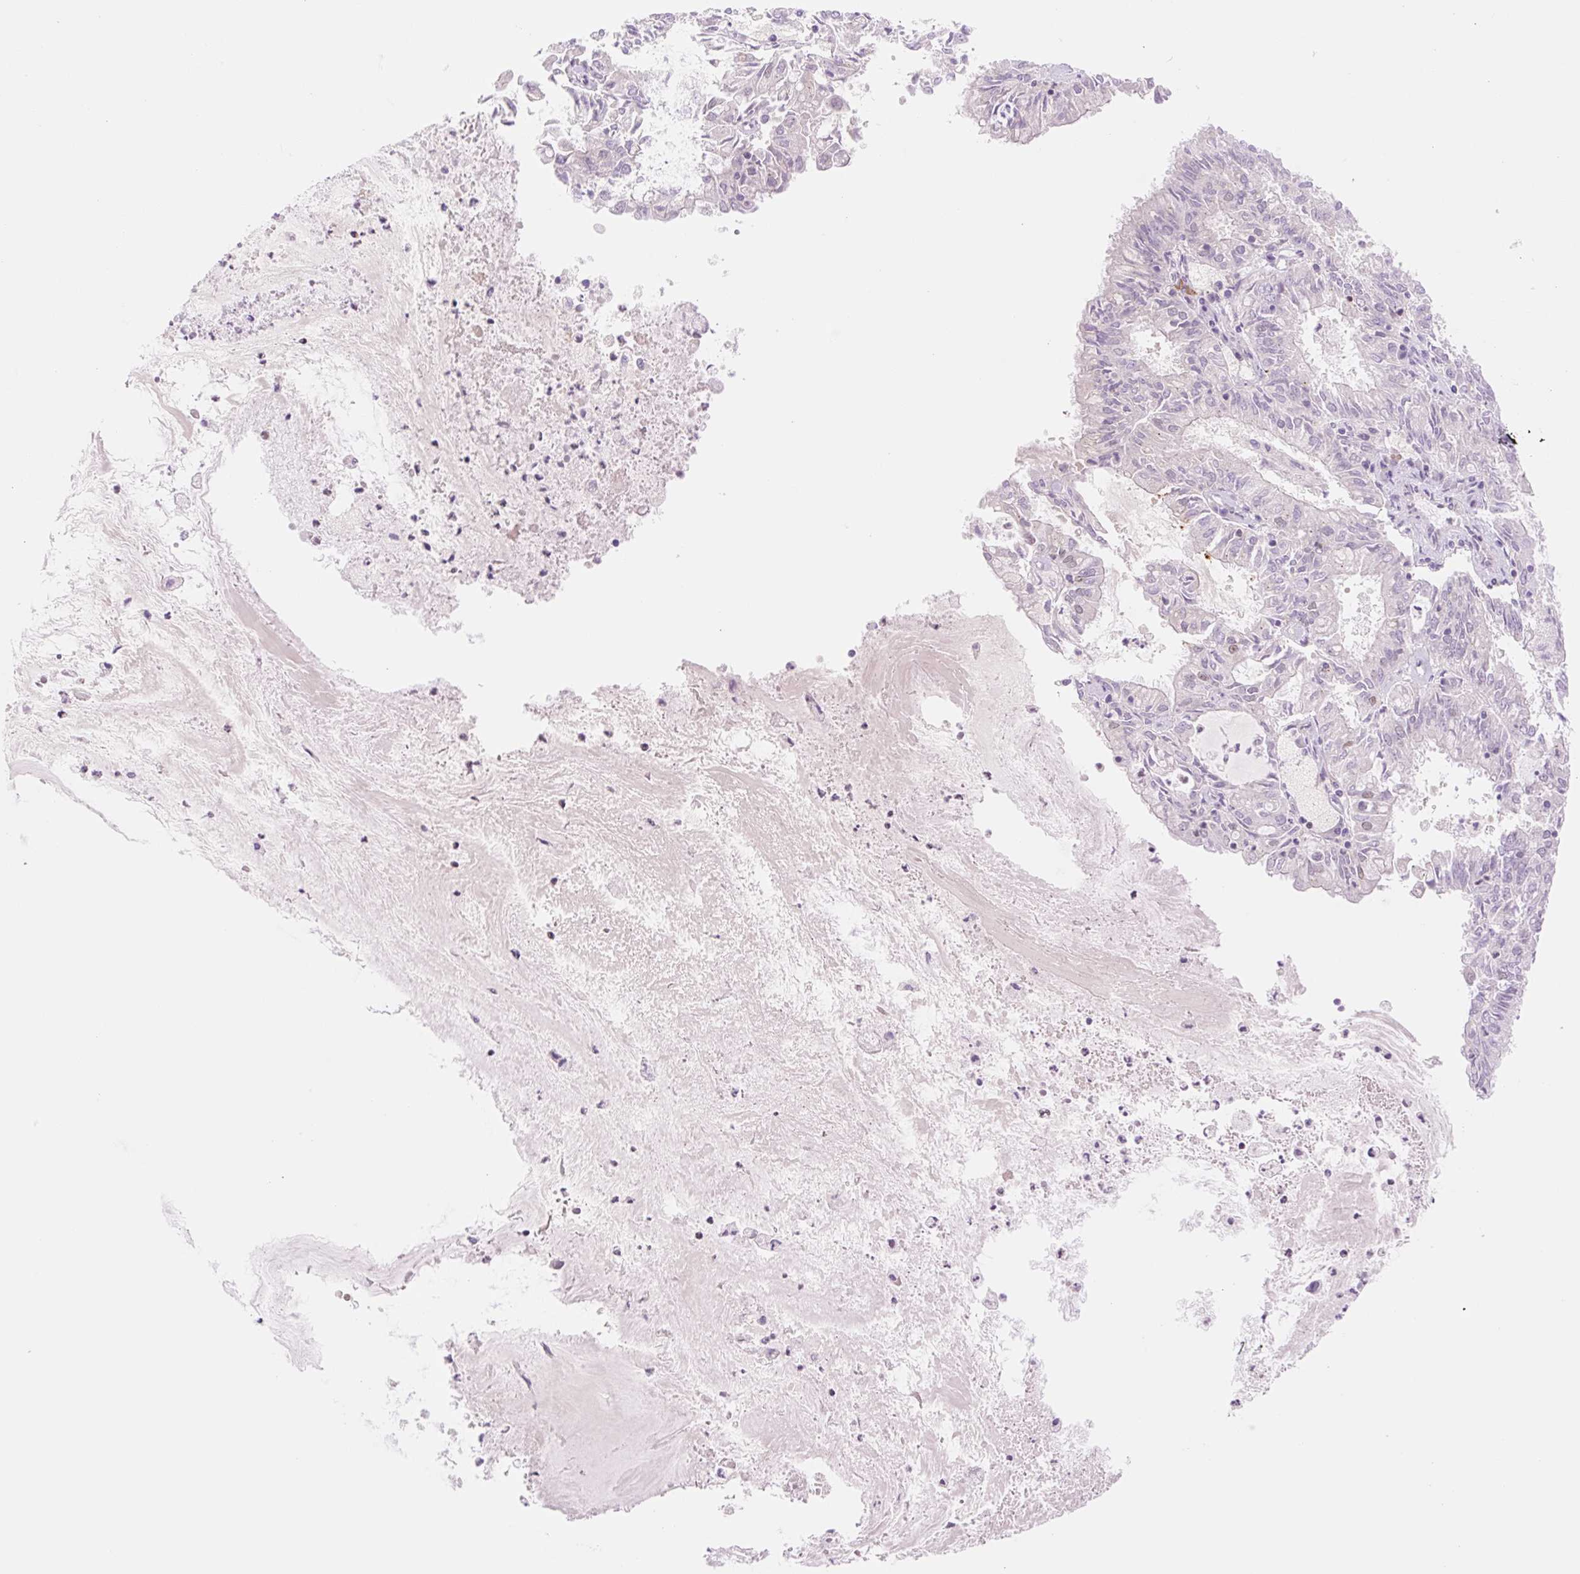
{"staining": {"intensity": "negative", "quantity": "none", "location": "none"}, "tissue": "endometrial cancer", "cell_type": "Tumor cells", "image_type": "cancer", "snomed": [{"axis": "morphology", "description": "Adenocarcinoma, NOS"}, {"axis": "topography", "description": "Endometrium"}], "caption": "Tumor cells show no significant positivity in endometrial adenocarcinoma.", "gene": "PRDM11", "patient": {"sex": "female", "age": 57}}